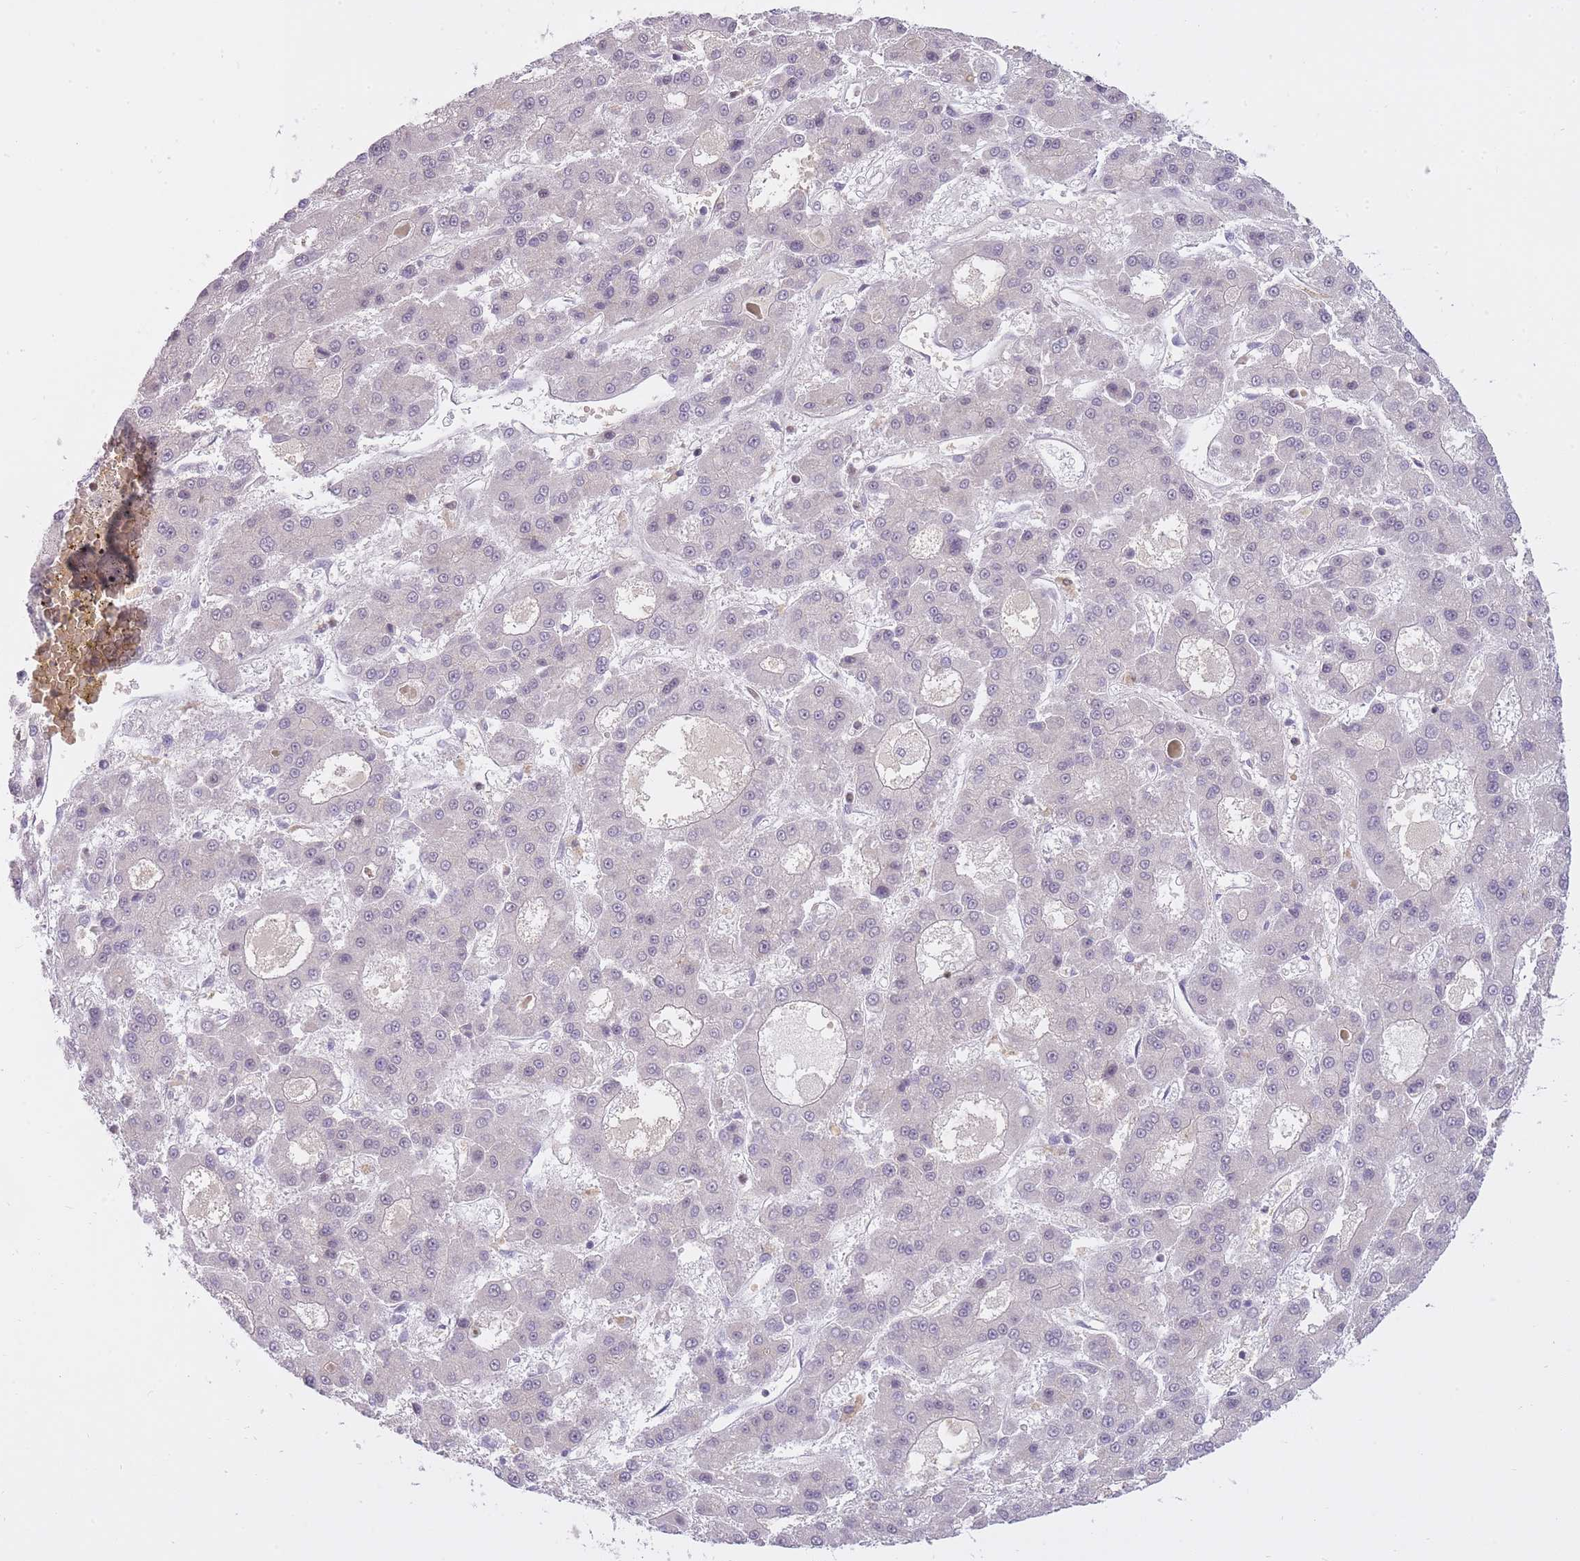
{"staining": {"intensity": "negative", "quantity": "none", "location": "none"}, "tissue": "liver cancer", "cell_type": "Tumor cells", "image_type": "cancer", "snomed": [{"axis": "morphology", "description": "Carcinoma, Hepatocellular, NOS"}, {"axis": "topography", "description": "Liver"}], "caption": "Immunohistochemistry (IHC) of liver hepatocellular carcinoma demonstrates no positivity in tumor cells. Nuclei are stained in blue.", "gene": "CXorf38", "patient": {"sex": "male", "age": 70}}